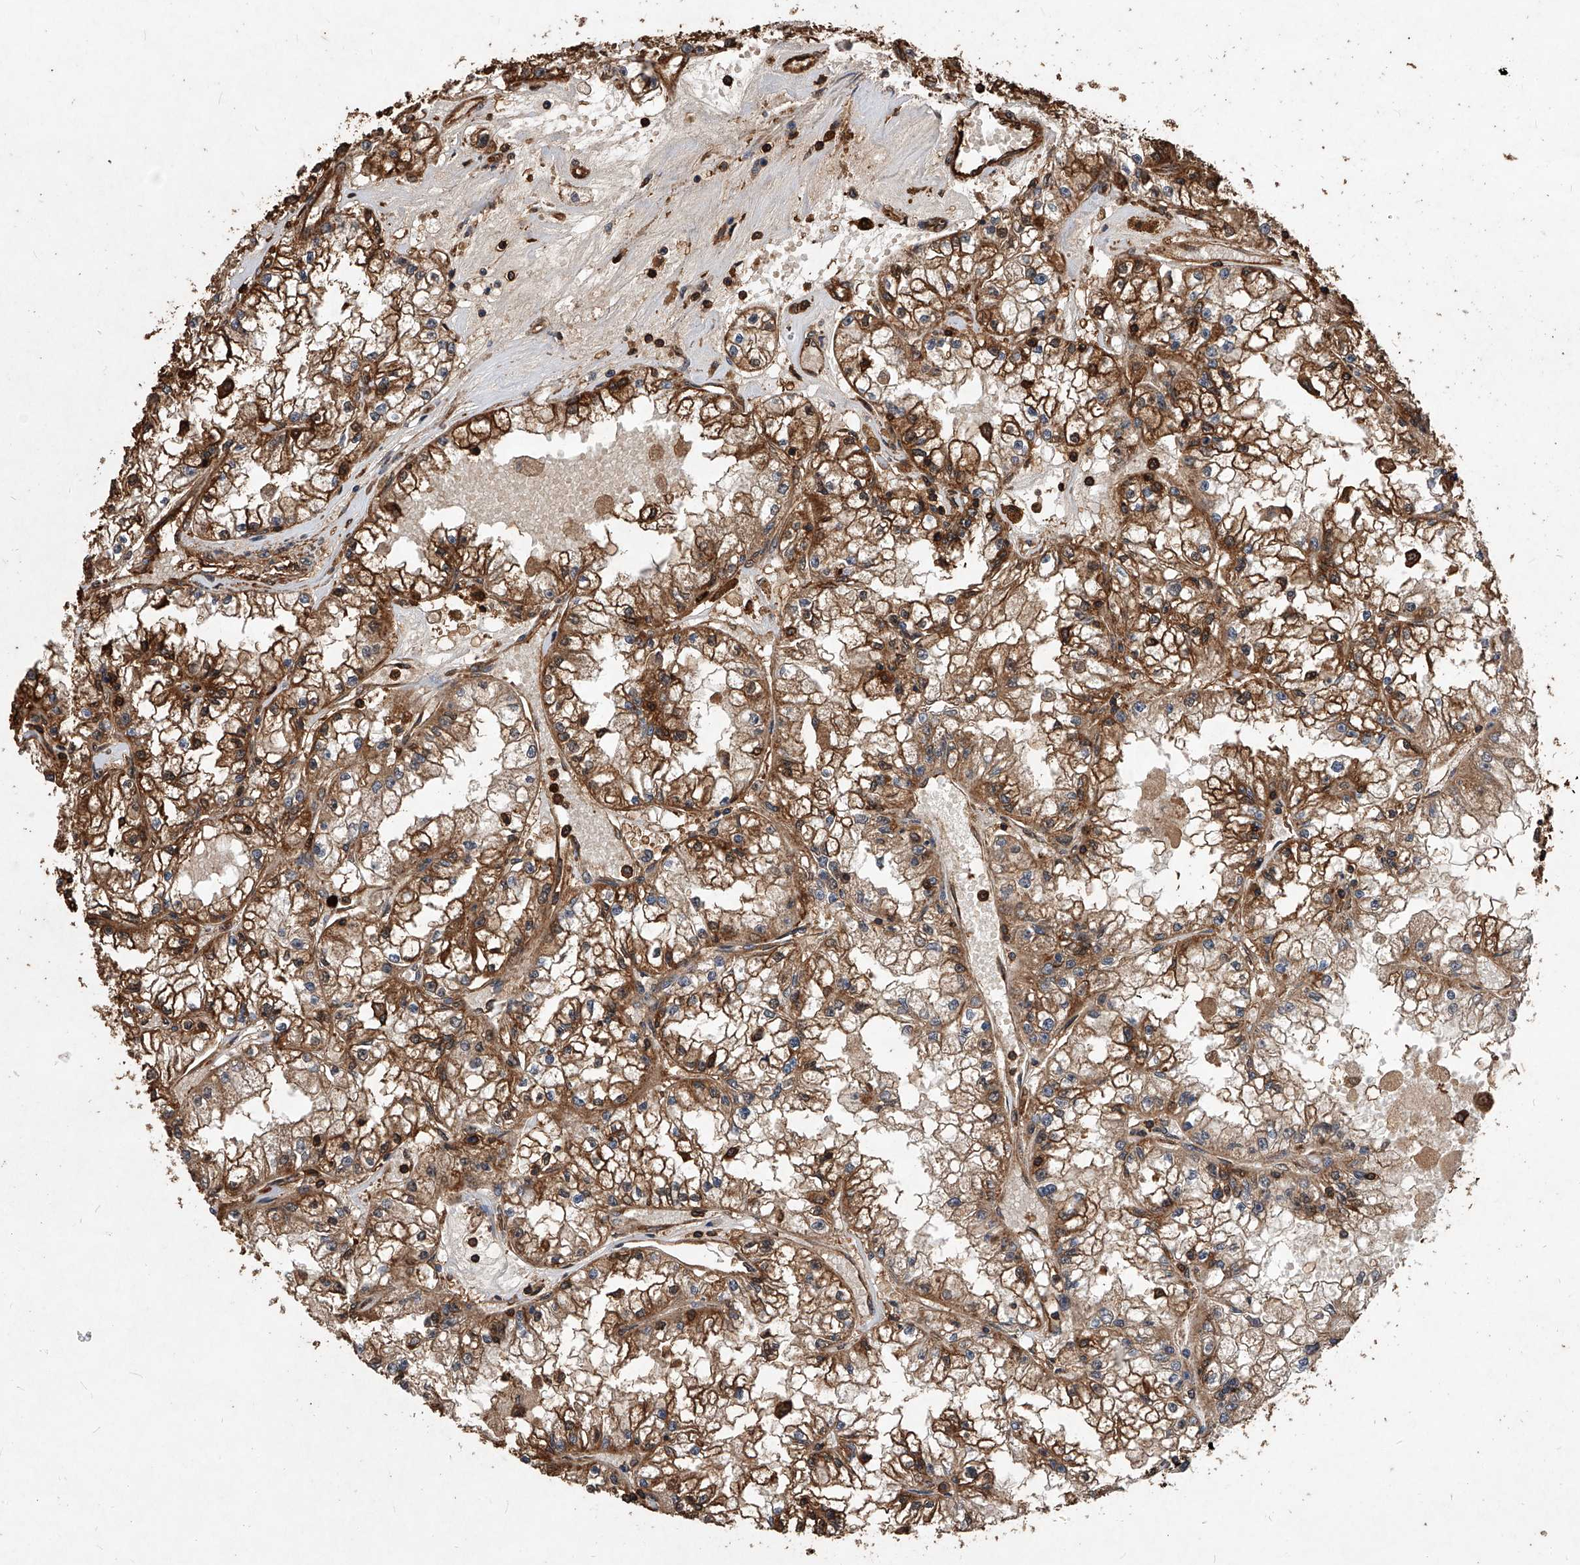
{"staining": {"intensity": "strong", "quantity": "25%-75%", "location": "cytoplasmic/membranous"}, "tissue": "renal cancer", "cell_type": "Tumor cells", "image_type": "cancer", "snomed": [{"axis": "morphology", "description": "Adenocarcinoma, NOS"}, {"axis": "topography", "description": "Kidney"}], "caption": "Renal adenocarcinoma stained with DAB (3,3'-diaminobenzidine) IHC reveals high levels of strong cytoplasmic/membranous staining in approximately 25%-75% of tumor cells. (IHC, brightfield microscopy, high magnification).", "gene": "UCP2", "patient": {"sex": "male", "age": 56}}